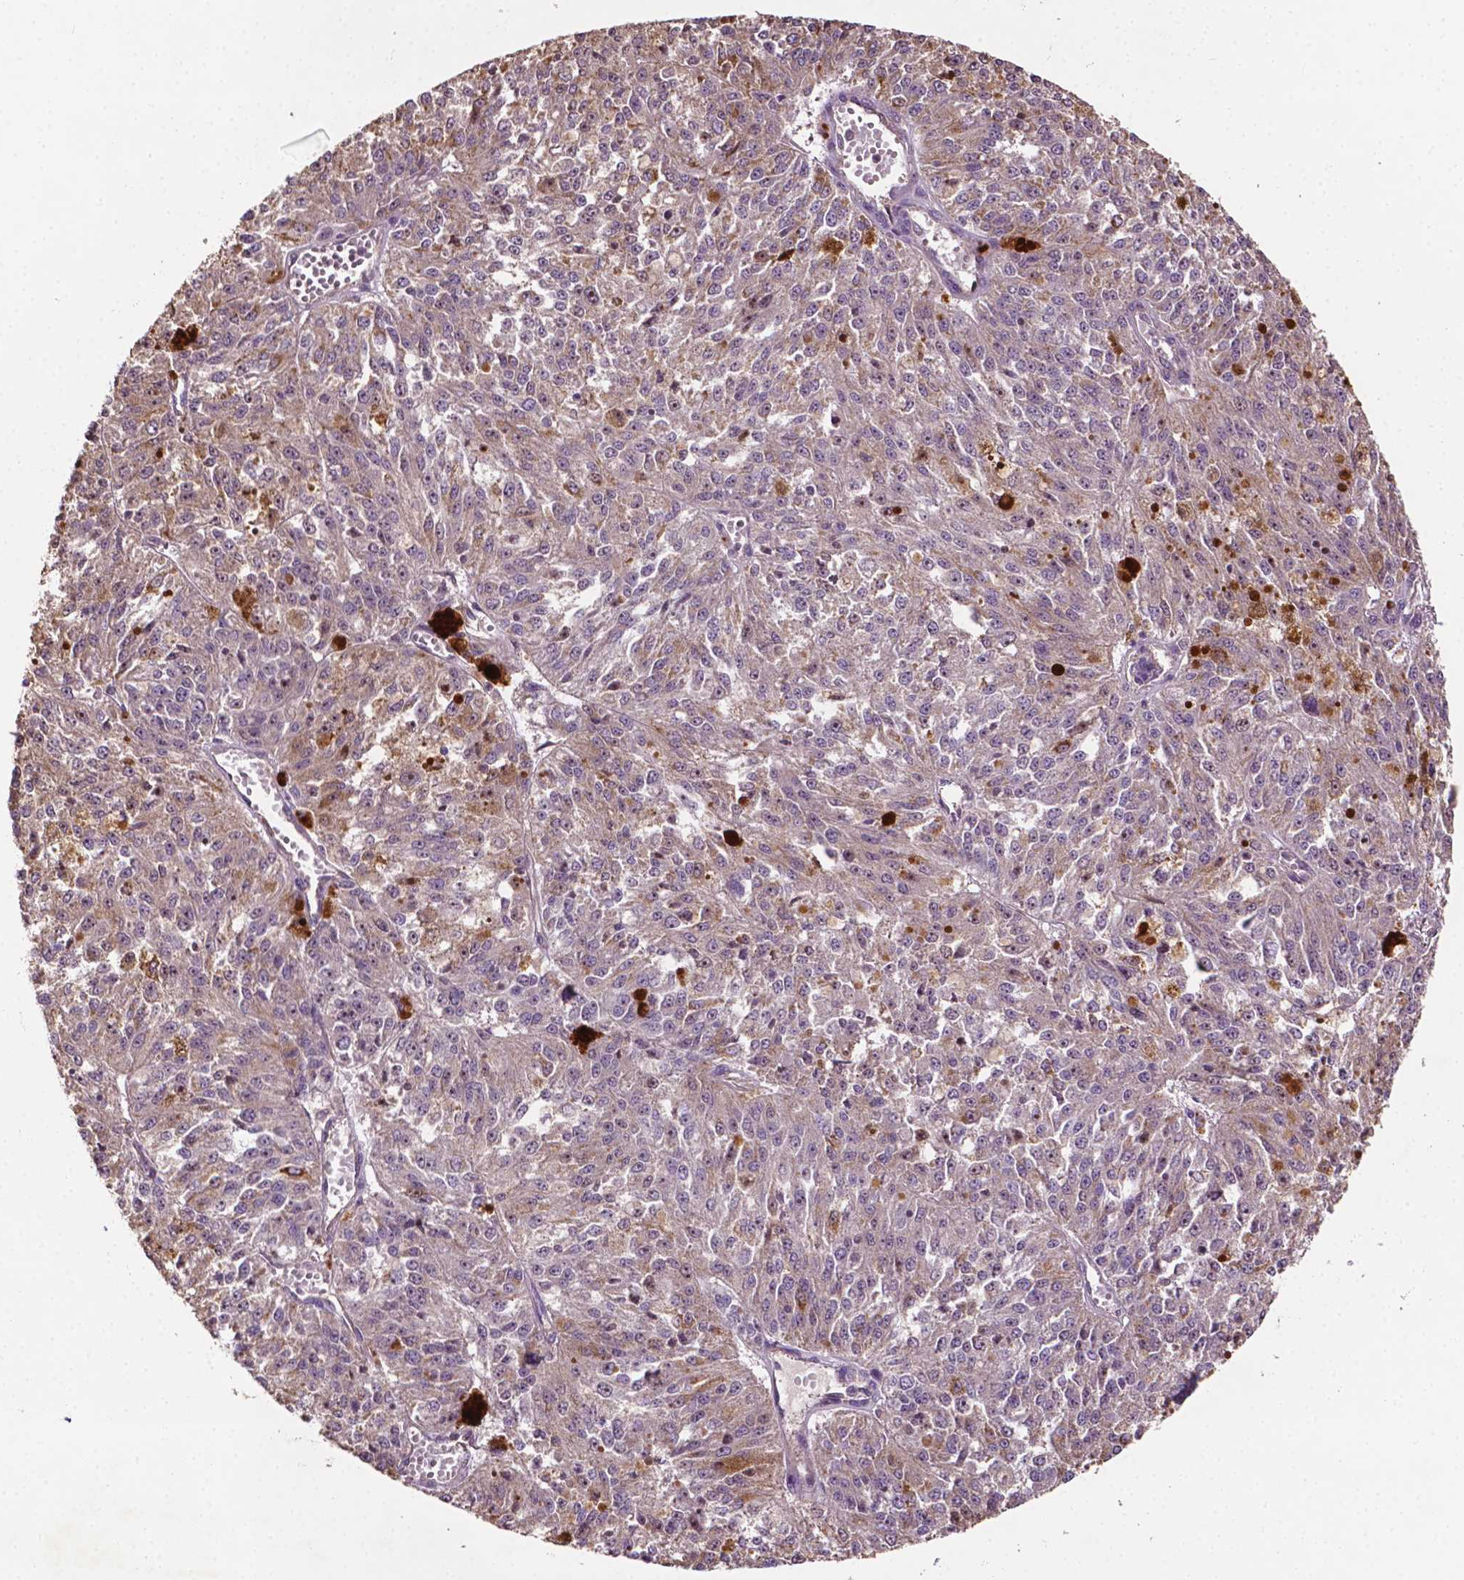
{"staining": {"intensity": "negative", "quantity": "none", "location": "none"}, "tissue": "melanoma", "cell_type": "Tumor cells", "image_type": "cancer", "snomed": [{"axis": "morphology", "description": "Malignant melanoma, Metastatic site"}, {"axis": "topography", "description": "Lymph node"}], "caption": "Tumor cells show no significant protein expression in melanoma.", "gene": "LRR1", "patient": {"sex": "female", "age": 64}}